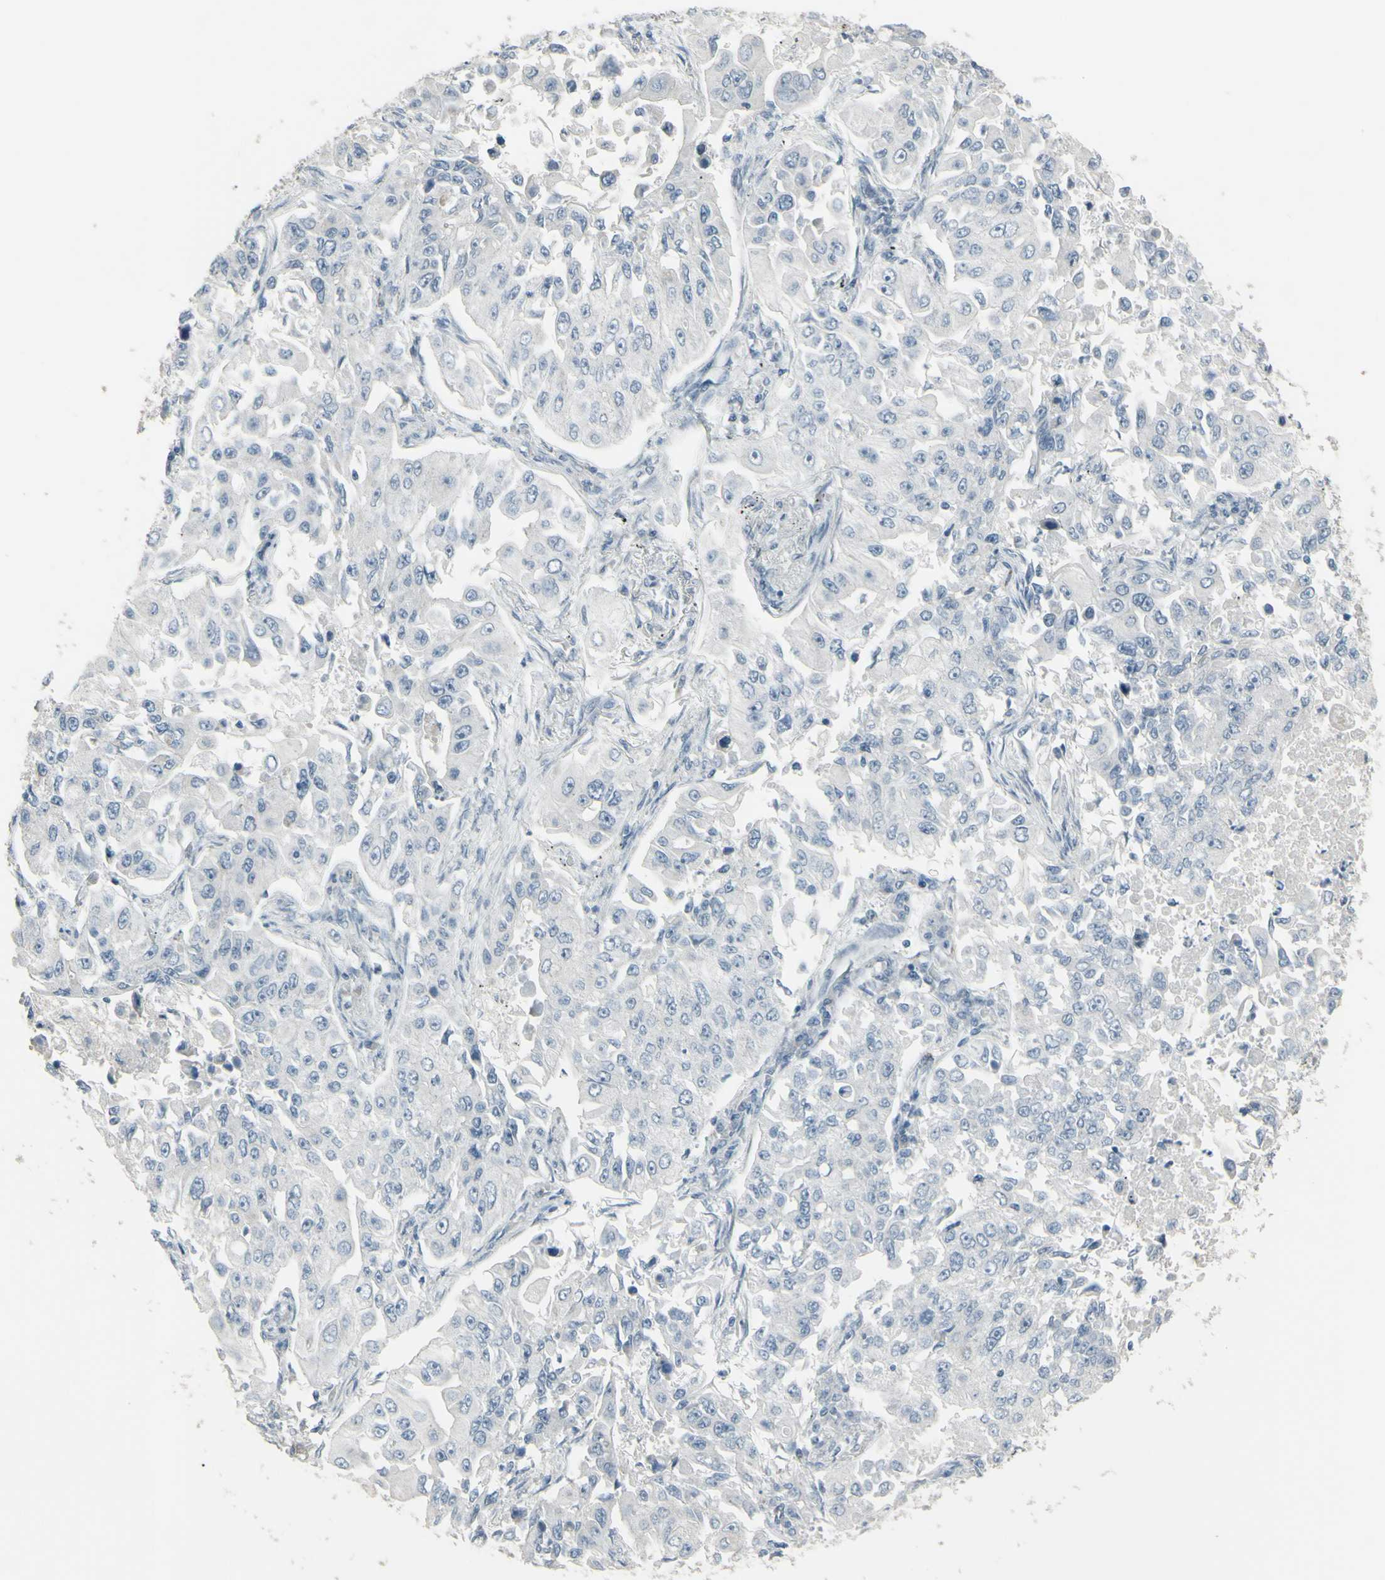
{"staining": {"intensity": "negative", "quantity": "none", "location": "none"}, "tissue": "lung cancer", "cell_type": "Tumor cells", "image_type": "cancer", "snomed": [{"axis": "morphology", "description": "Adenocarcinoma, NOS"}, {"axis": "topography", "description": "Lung"}], "caption": "Tumor cells are negative for protein expression in human lung adenocarcinoma. Brightfield microscopy of IHC stained with DAB (3,3'-diaminobenzidine) (brown) and hematoxylin (blue), captured at high magnification.", "gene": "CD79B", "patient": {"sex": "male", "age": 84}}